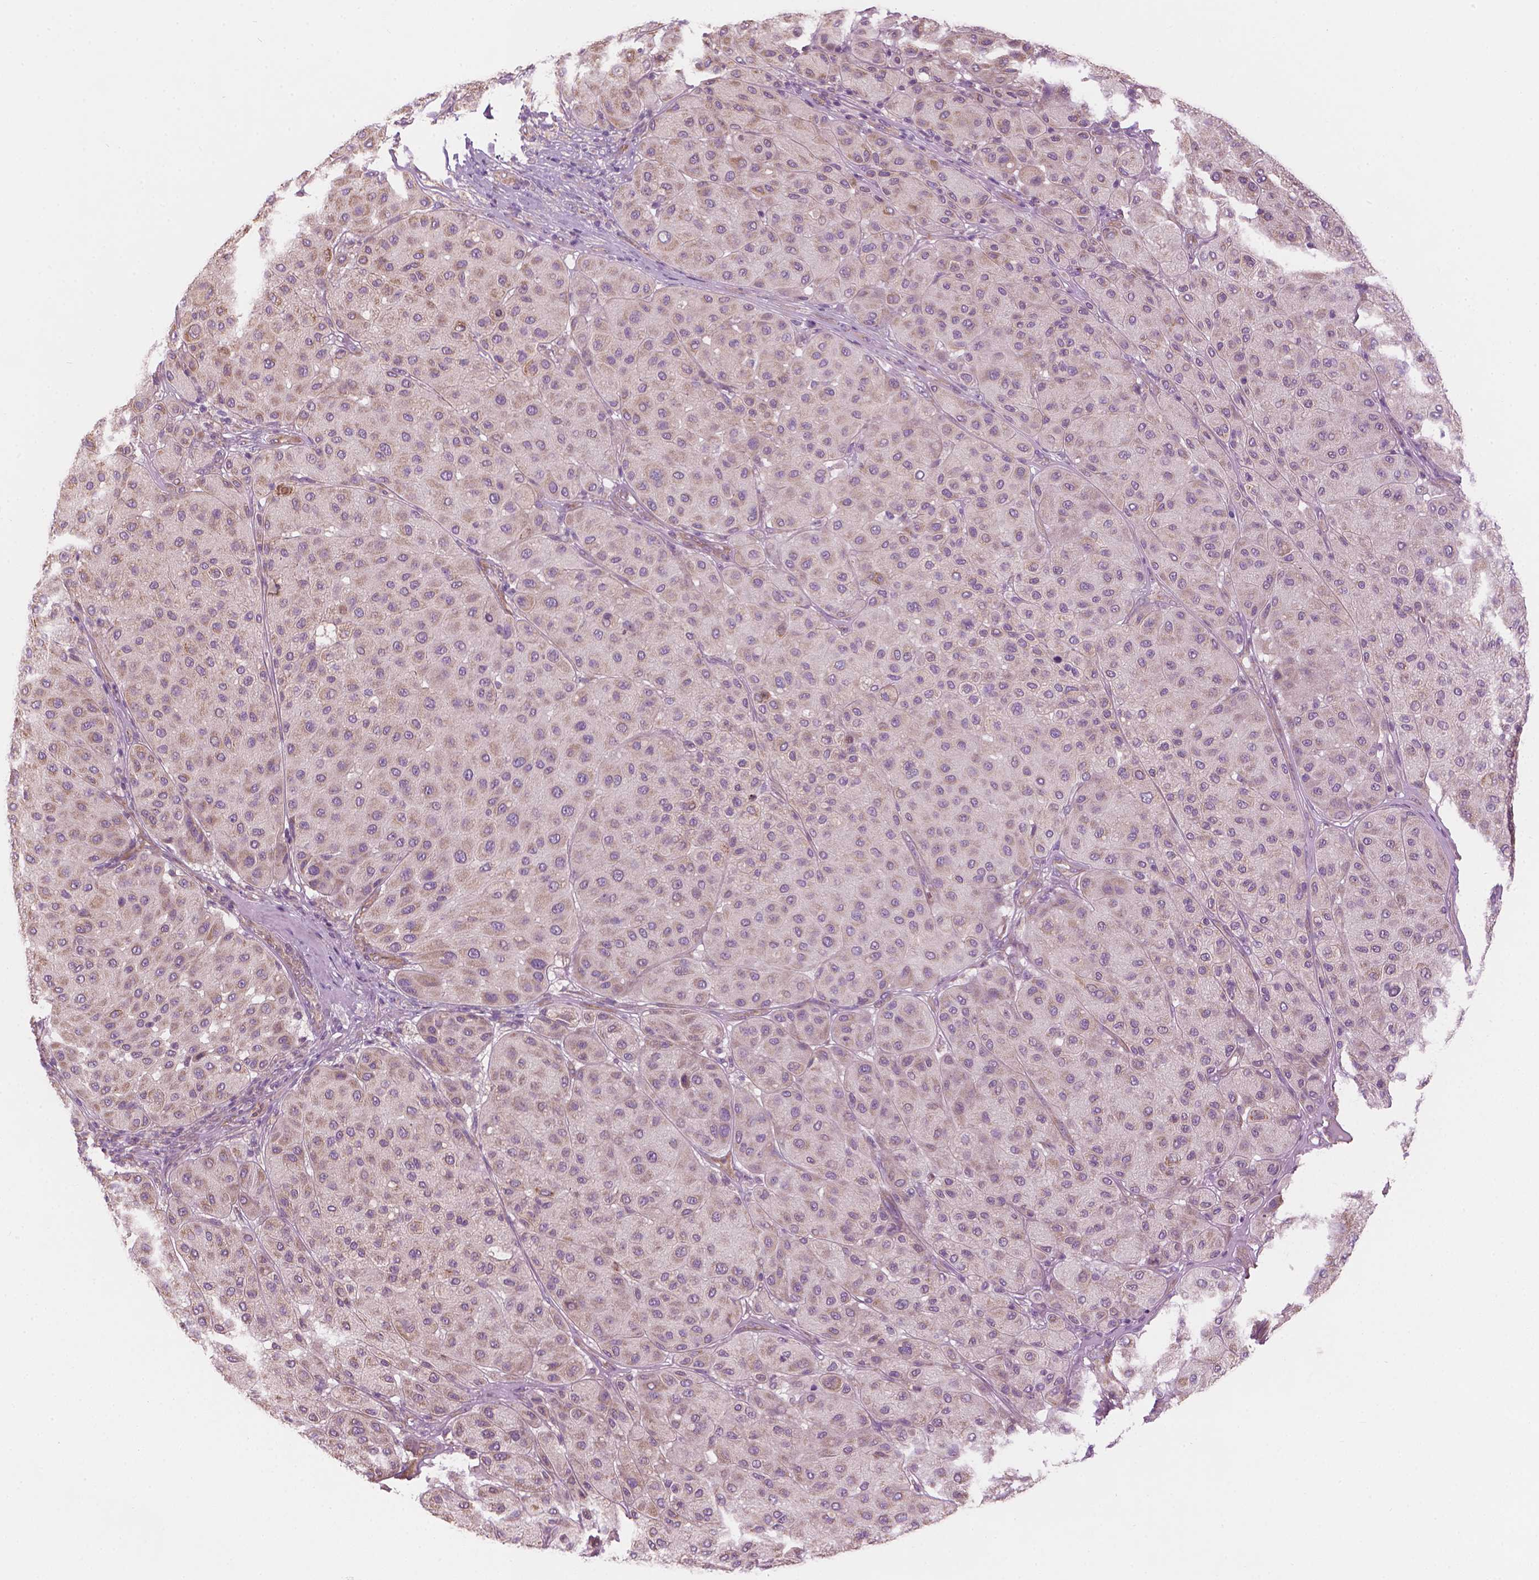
{"staining": {"intensity": "weak", "quantity": "<25%", "location": "cytoplasmic/membranous"}, "tissue": "melanoma", "cell_type": "Tumor cells", "image_type": "cancer", "snomed": [{"axis": "morphology", "description": "Malignant melanoma, Metastatic site"}, {"axis": "topography", "description": "Smooth muscle"}], "caption": "This histopathology image is of malignant melanoma (metastatic site) stained with immunohistochemistry to label a protein in brown with the nuclei are counter-stained blue. There is no positivity in tumor cells.", "gene": "TTC29", "patient": {"sex": "male", "age": 41}}